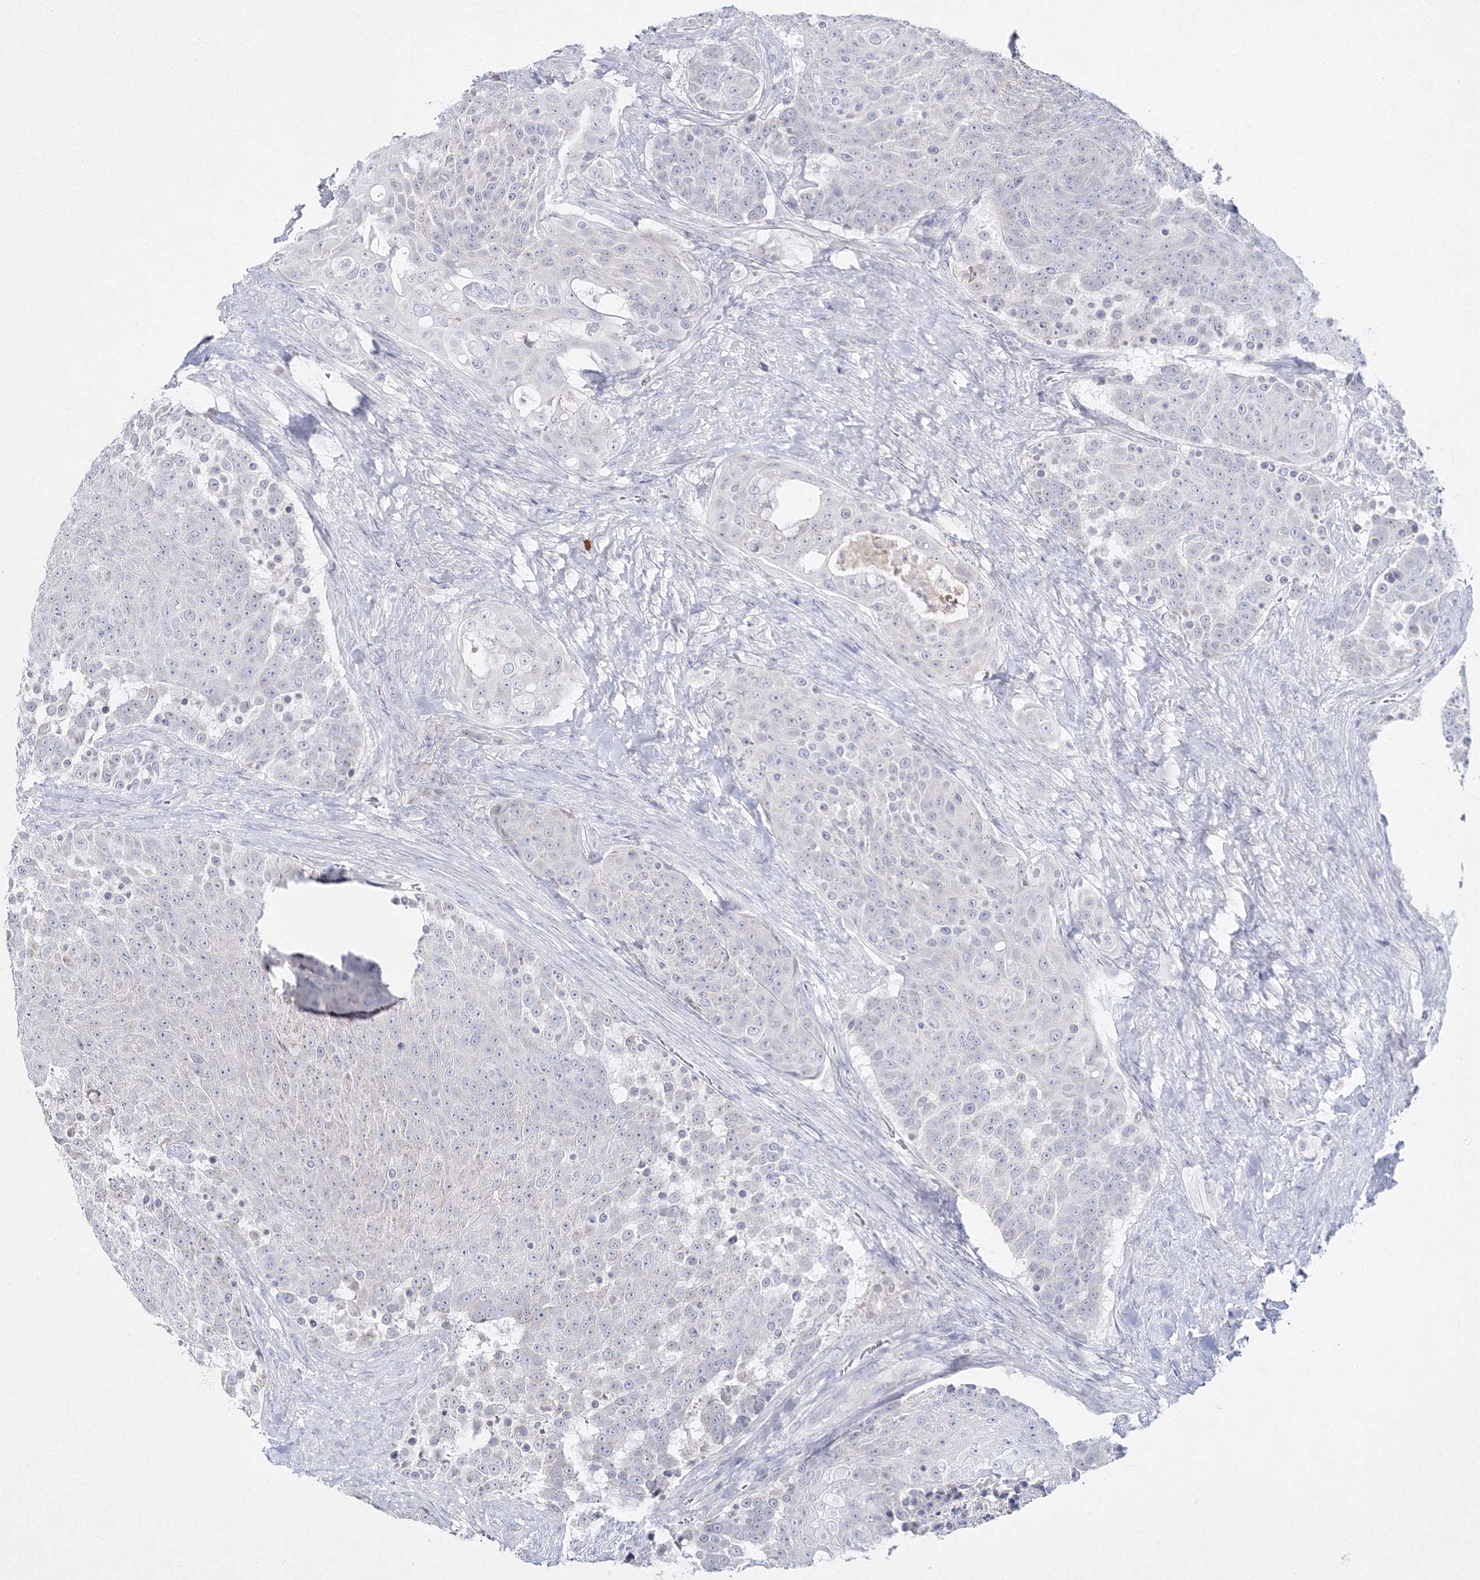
{"staining": {"intensity": "negative", "quantity": "none", "location": "none"}, "tissue": "urothelial cancer", "cell_type": "Tumor cells", "image_type": "cancer", "snomed": [{"axis": "morphology", "description": "Urothelial carcinoma, High grade"}, {"axis": "topography", "description": "Urinary bladder"}], "caption": "High magnification brightfield microscopy of urothelial cancer stained with DAB (3,3'-diaminobenzidine) (brown) and counterstained with hematoxylin (blue): tumor cells show no significant positivity.", "gene": "NEU4", "patient": {"sex": "female", "age": 63}}